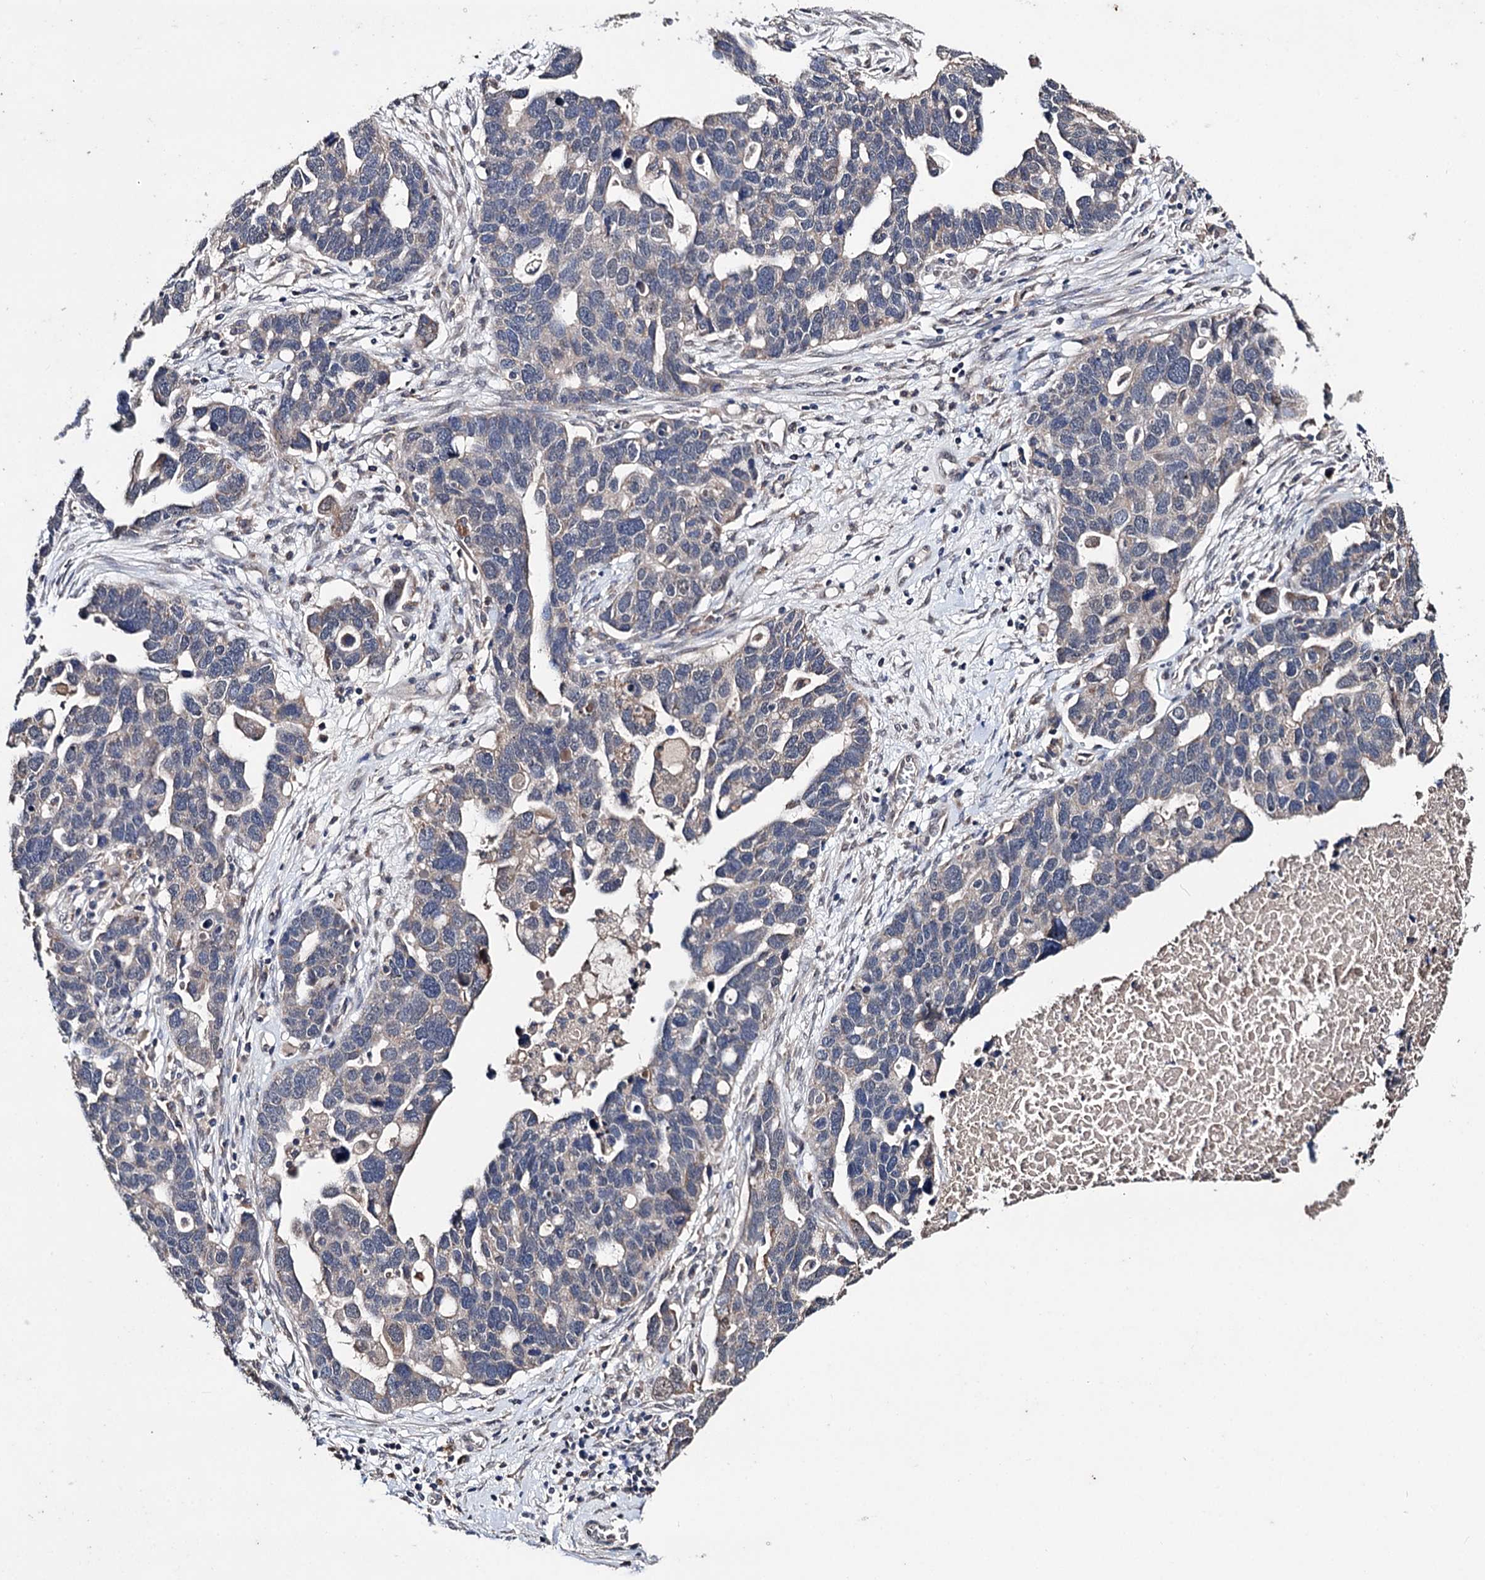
{"staining": {"intensity": "weak", "quantity": "<25%", "location": "cytoplasmic/membranous"}, "tissue": "ovarian cancer", "cell_type": "Tumor cells", "image_type": "cancer", "snomed": [{"axis": "morphology", "description": "Cystadenocarcinoma, serous, NOS"}, {"axis": "topography", "description": "Ovary"}], "caption": "Immunohistochemical staining of human ovarian cancer reveals no significant positivity in tumor cells. The staining was performed using DAB to visualize the protein expression in brown, while the nuclei were stained in blue with hematoxylin (Magnification: 20x).", "gene": "CLPB", "patient": {"sex": "female", "age": 54}}